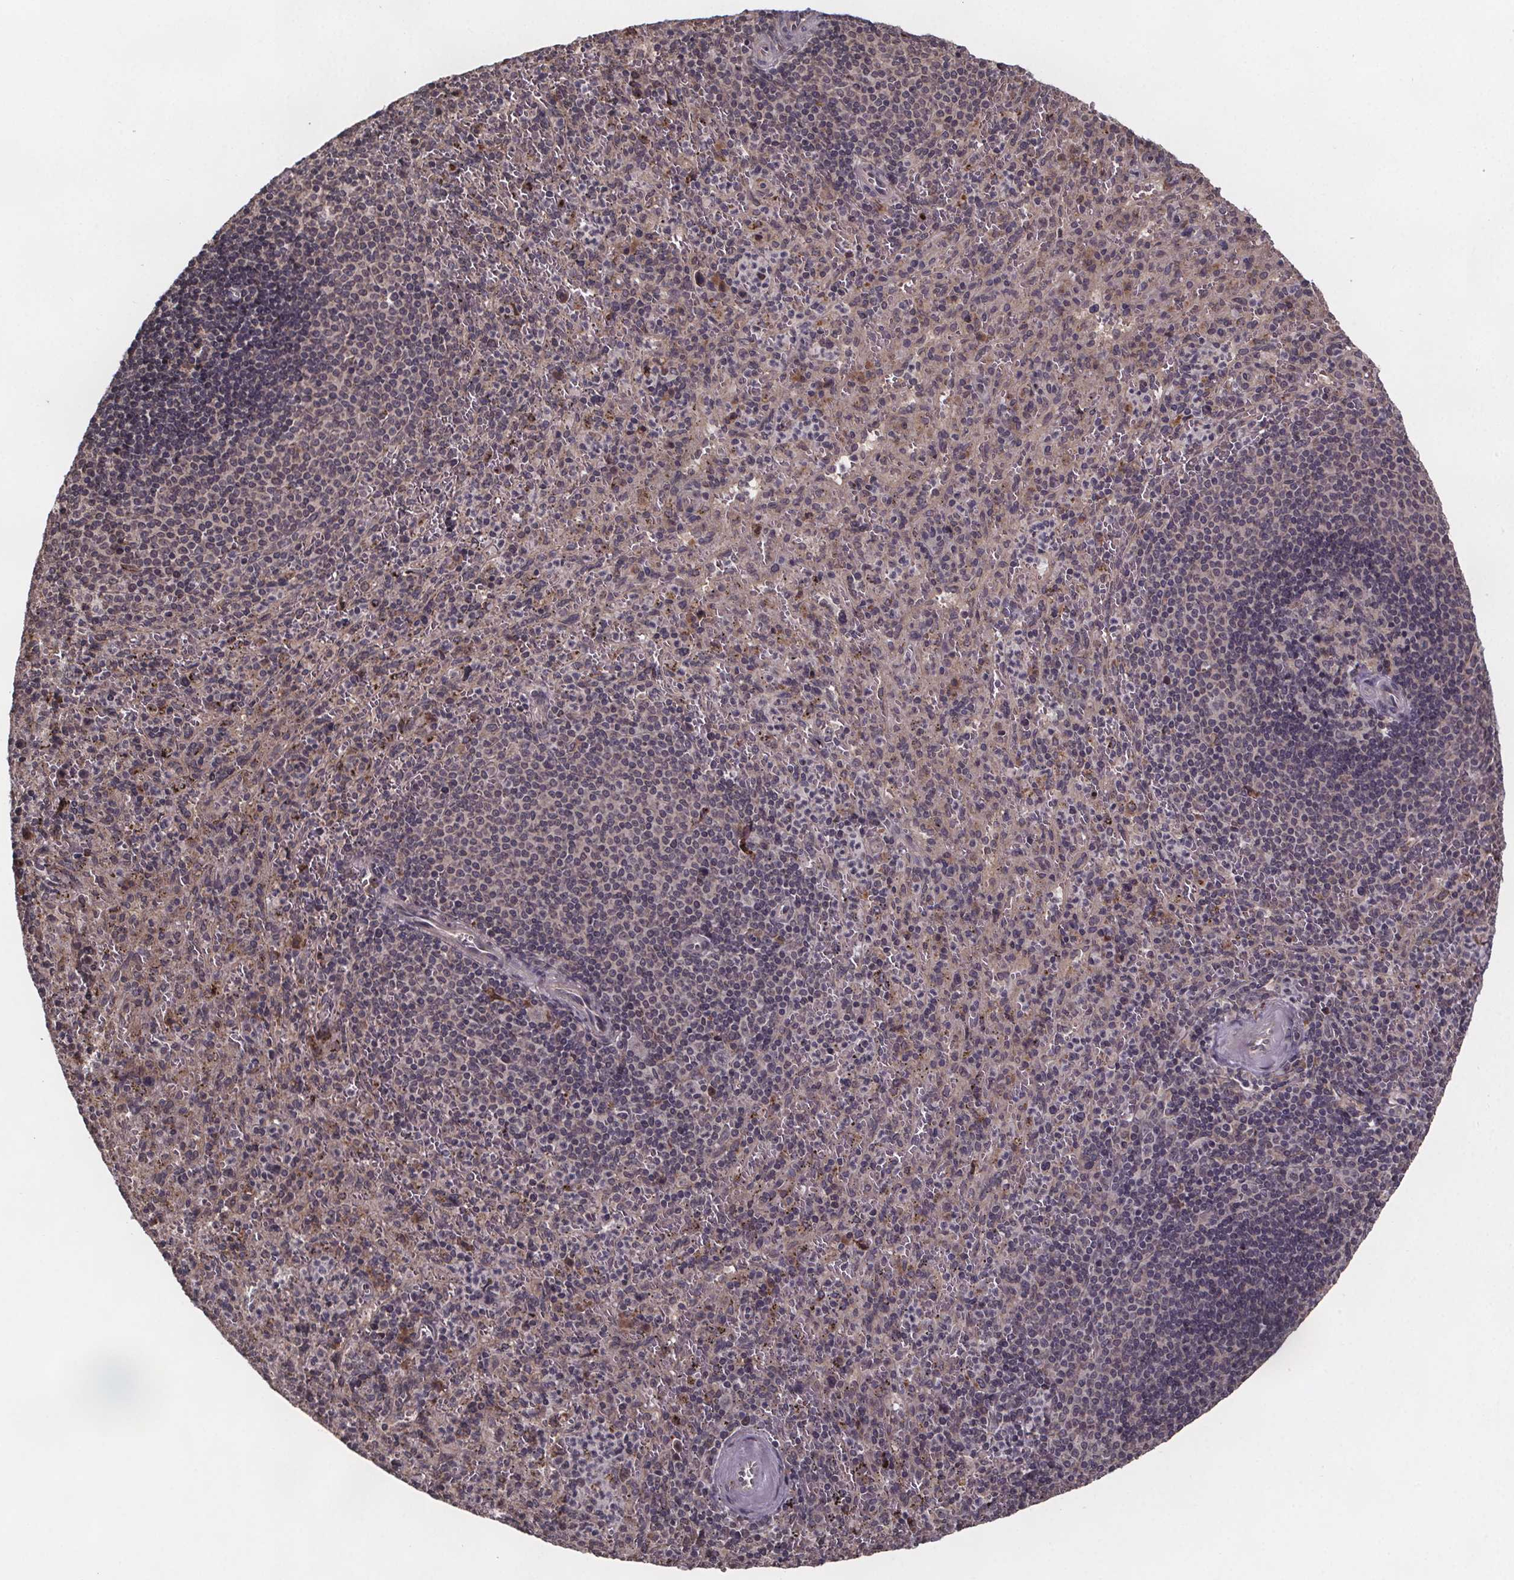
{"staining": {"intensity": "negative", "quantity": "none", "location": "none"}, "tissue": "spleen", "cell_type": "Cells in red pulp", "image_type": "normal", "snomed": [{"axis": "morphology", "description": "Normal tissue, NOS"}, {"axis": "topography", "description": "Spleen"}], "caption": "The histopathology image shows no staining of cells in red pulp in normal spleen.", "gene": "SAT1", "patient": {"sex": "male", "age": 57}}